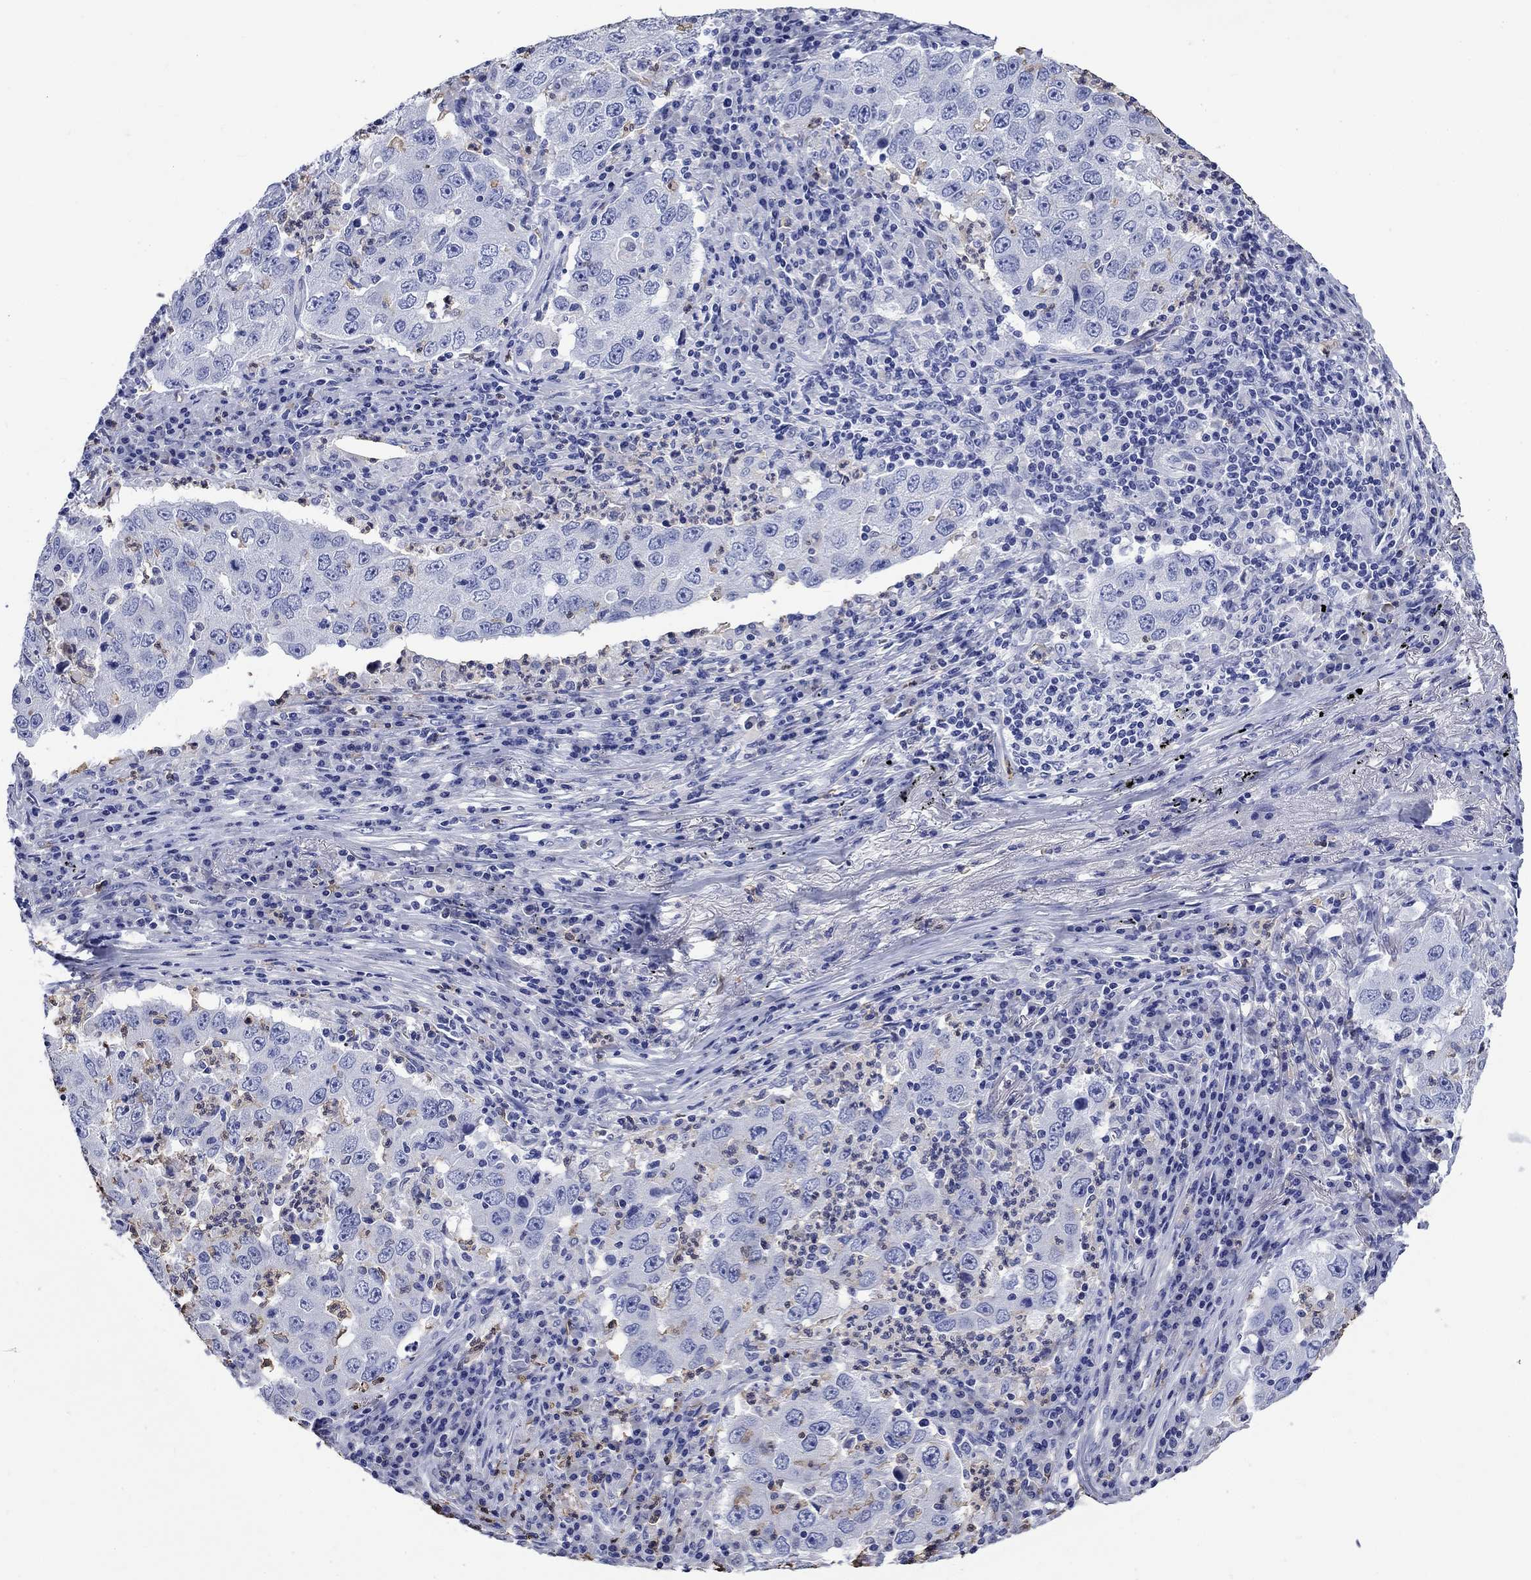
{"staining": {"intensity": "negative", "quantity": "none", "location": "none"}, "tissue": "lung cancer", "cell_type": "Tumor cells", "image_type": "cancer", "snomed": [{"axis": "morphology", "description": "Adenocarcinoma, NOS"}, {"axis": "topography", "description": "Lung"}], "caption": "This is a micrograph of IHC staining of lung adenocarcinoma, which shows no positivity in tumor cells.", "gene": "TFR2", "patient": {"sex": "male", "age": 73}}